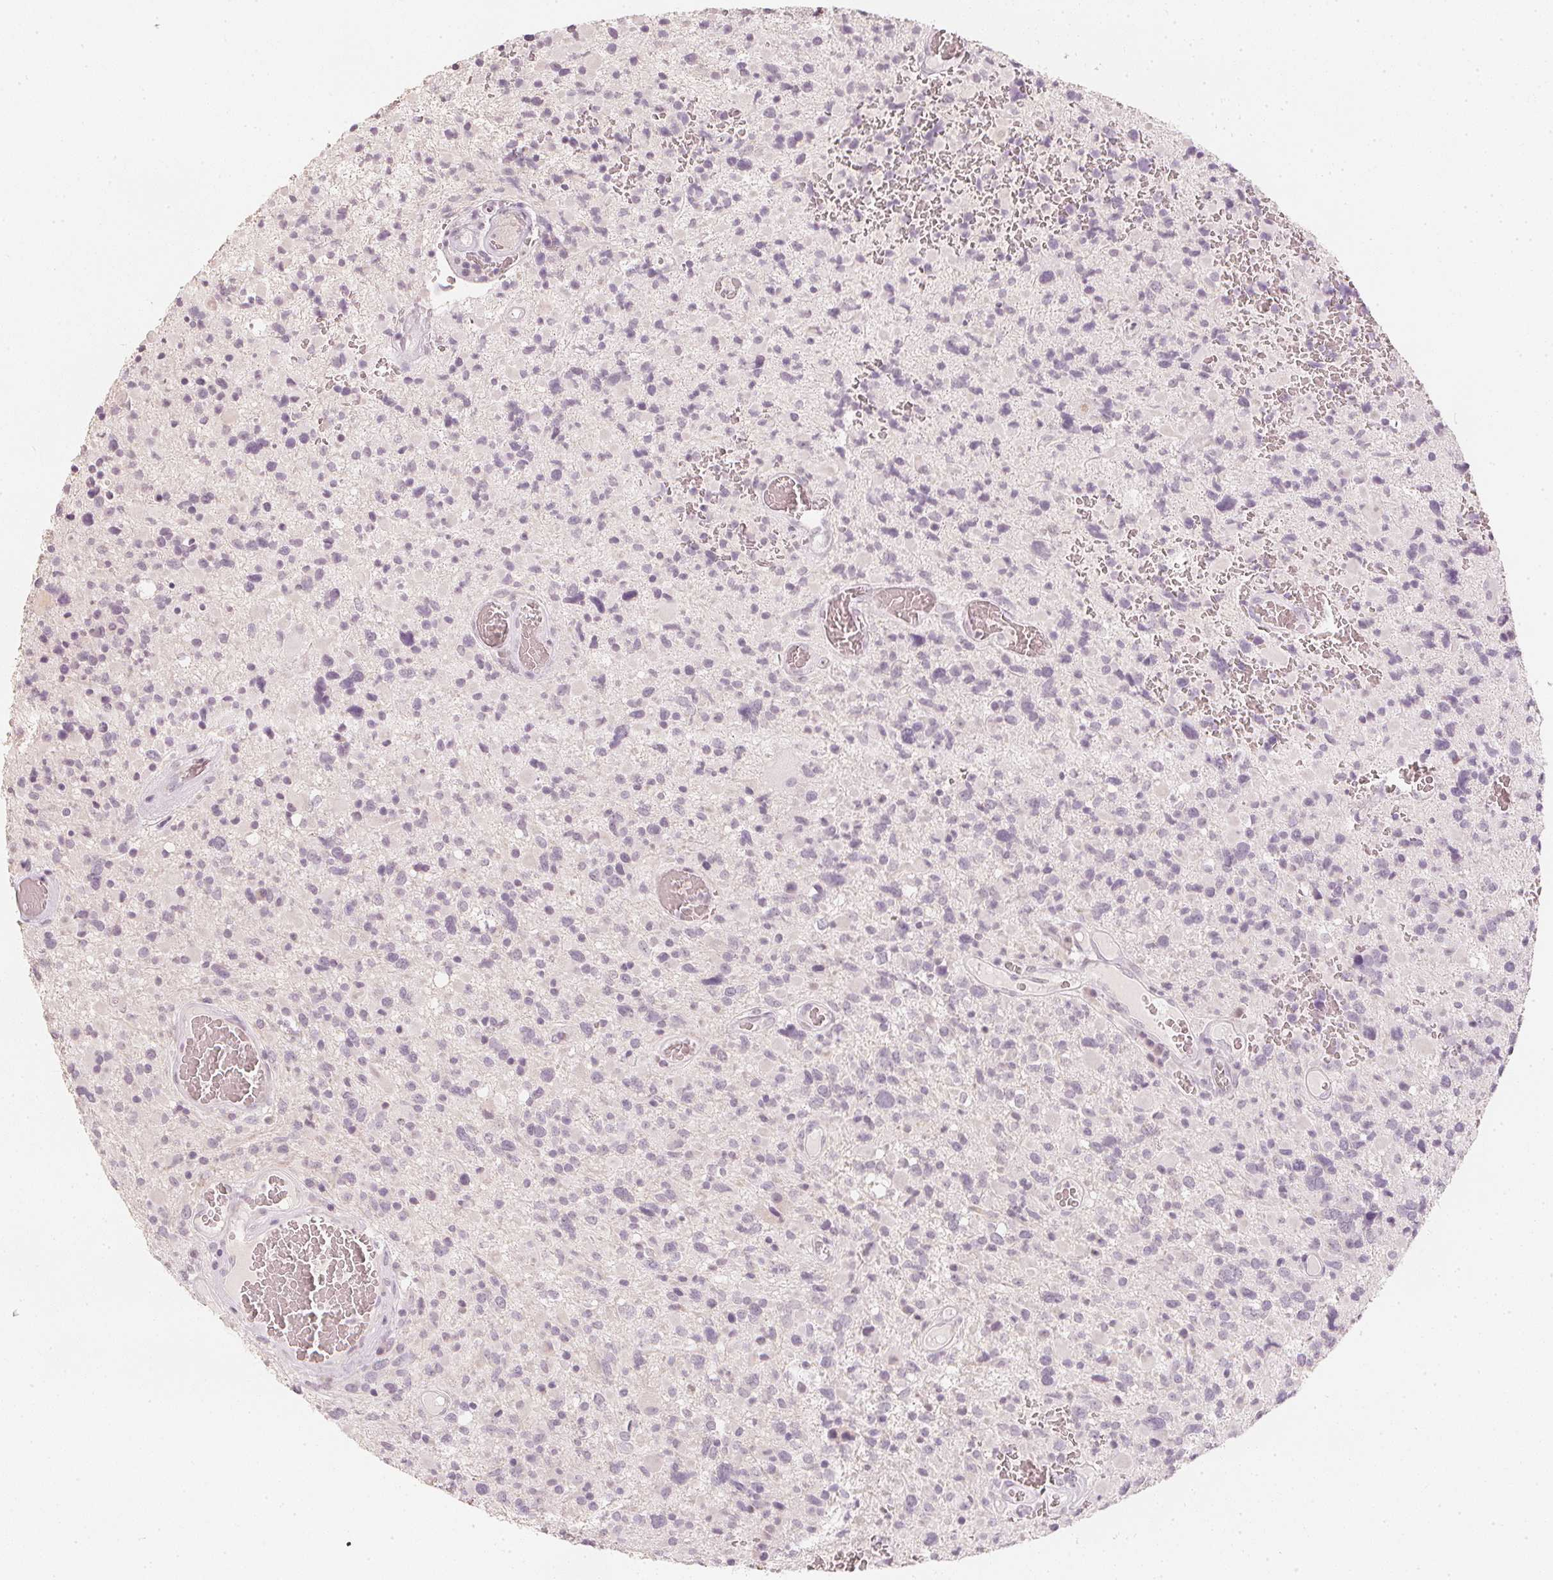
{"staining": {"intensity": "negative", "quantity": "none", "location": "none"}, "tissue": "glioma", "cell_type": "Tumor cells", "image_type": "cancer", "snomed": [{"axis": "morphology", "description": "Glioma, malignant, High grade"}, {"axis": "topography", "description": "Brain"}], "caption": "Tumor cells are negative for brown protein staining in malignant glioma (high-grade). (DAB IHC, high magnification).", "gene": "CALB1", "patient": {"sex": "female", "age": 40}}